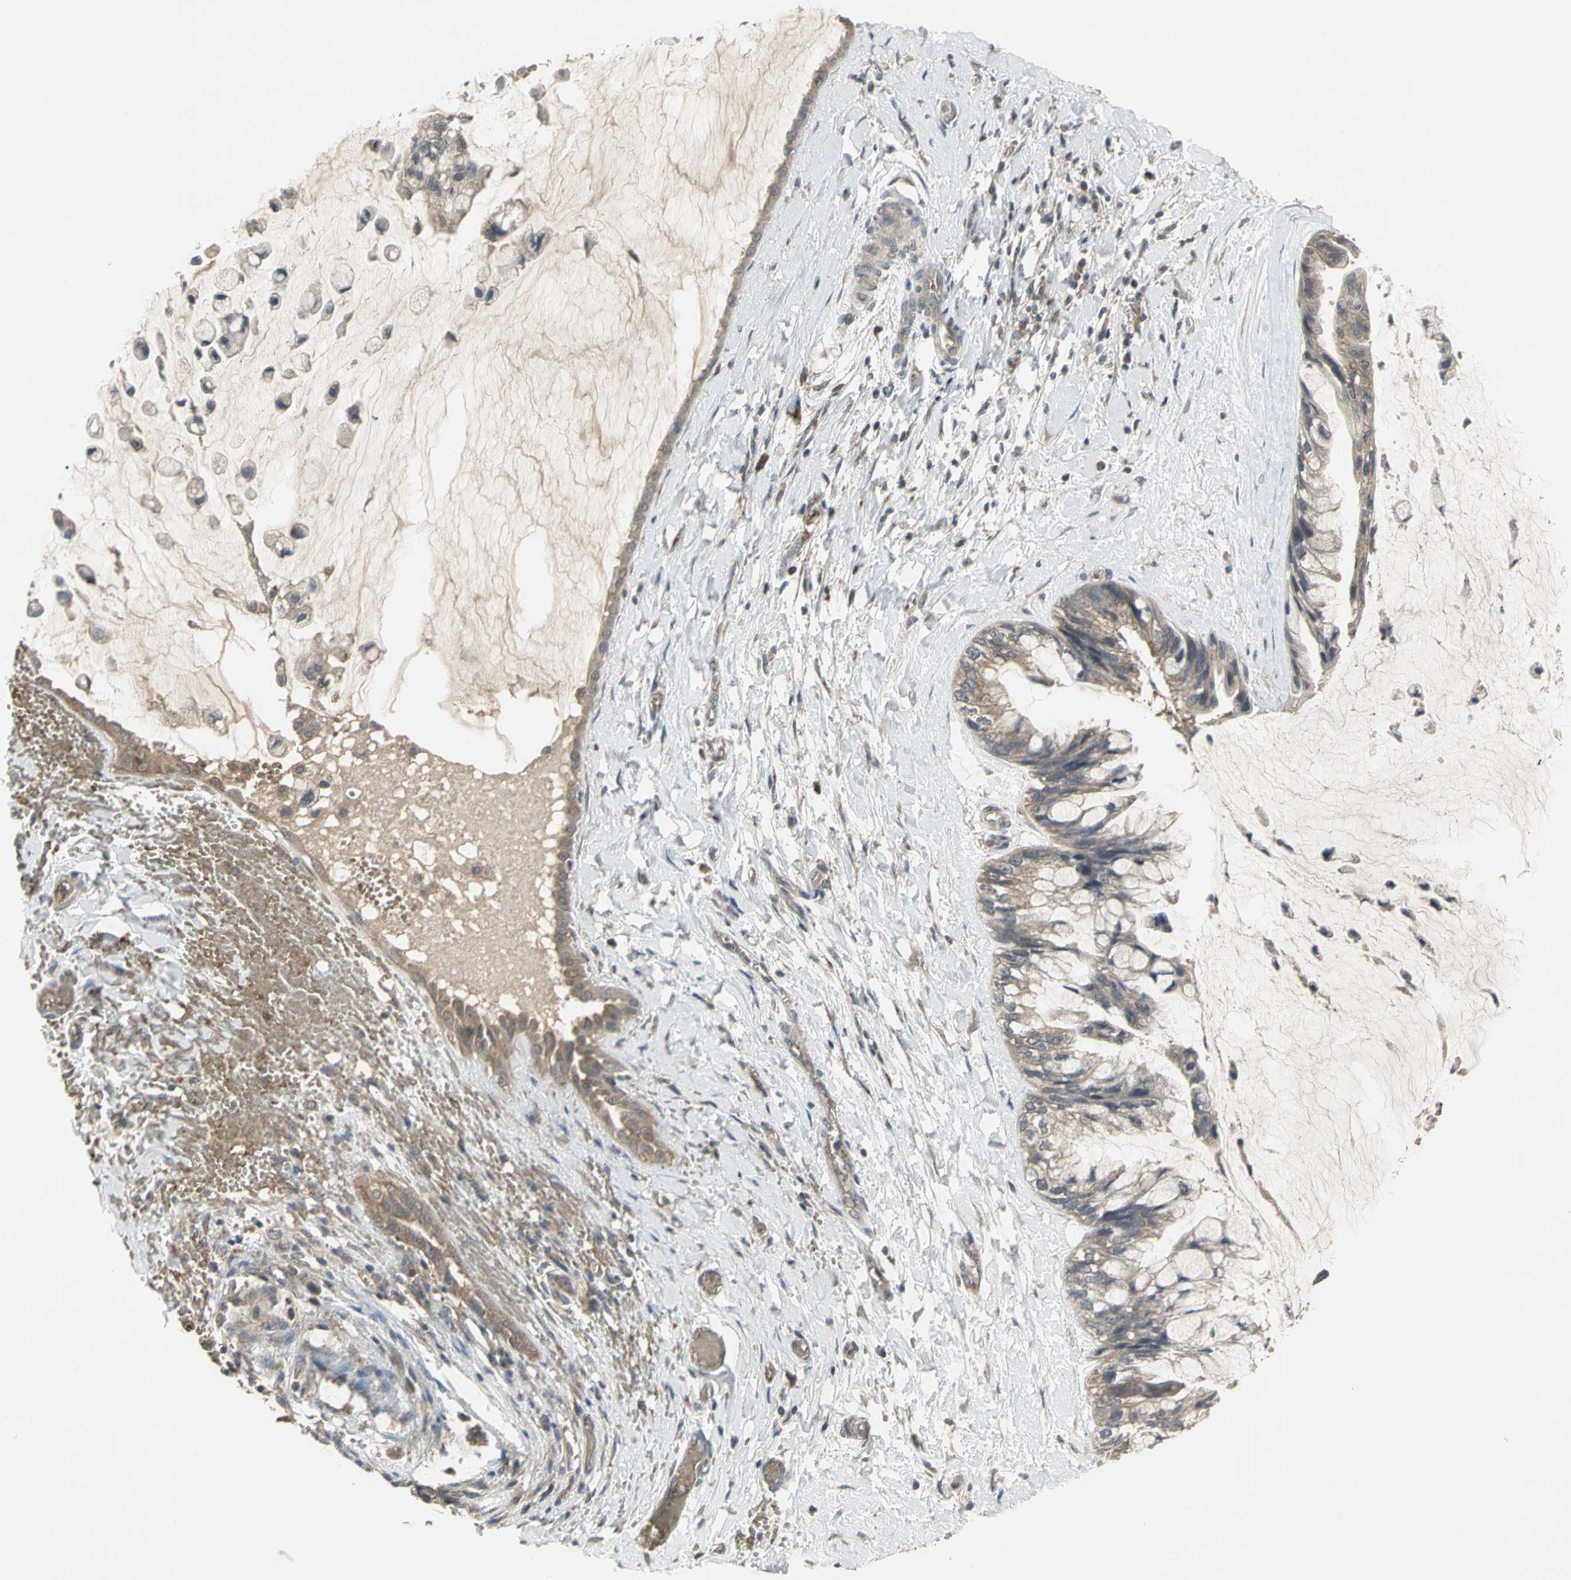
{"staining": {"intensity": "weak", "quantity": ">75%", "location": "cytoplasmic/membranous"}, "tissue": "ovarian cancer", "cell_type": "Tumor cells", "image_type": "cancer", "snomed": [{"axis": "morphology", "description": "Cystadenocarcinoma, mucinous, NOS"}, {"axis": "topography", "description": "Ovary"}], "caption": "Immunohistochemical staining of human ovarian mucinous cystadenocarcinoma shows low levels of weak cytoplasmic/membranous protein staining in approximately >75% of tumor cells. The staining was performed using DAB, with brown indicating positive protein expression. Nuclei are stained blue with hematoxylin.", "gene": "KEAP1", "patient": {"sex": "female", "age": 39}}